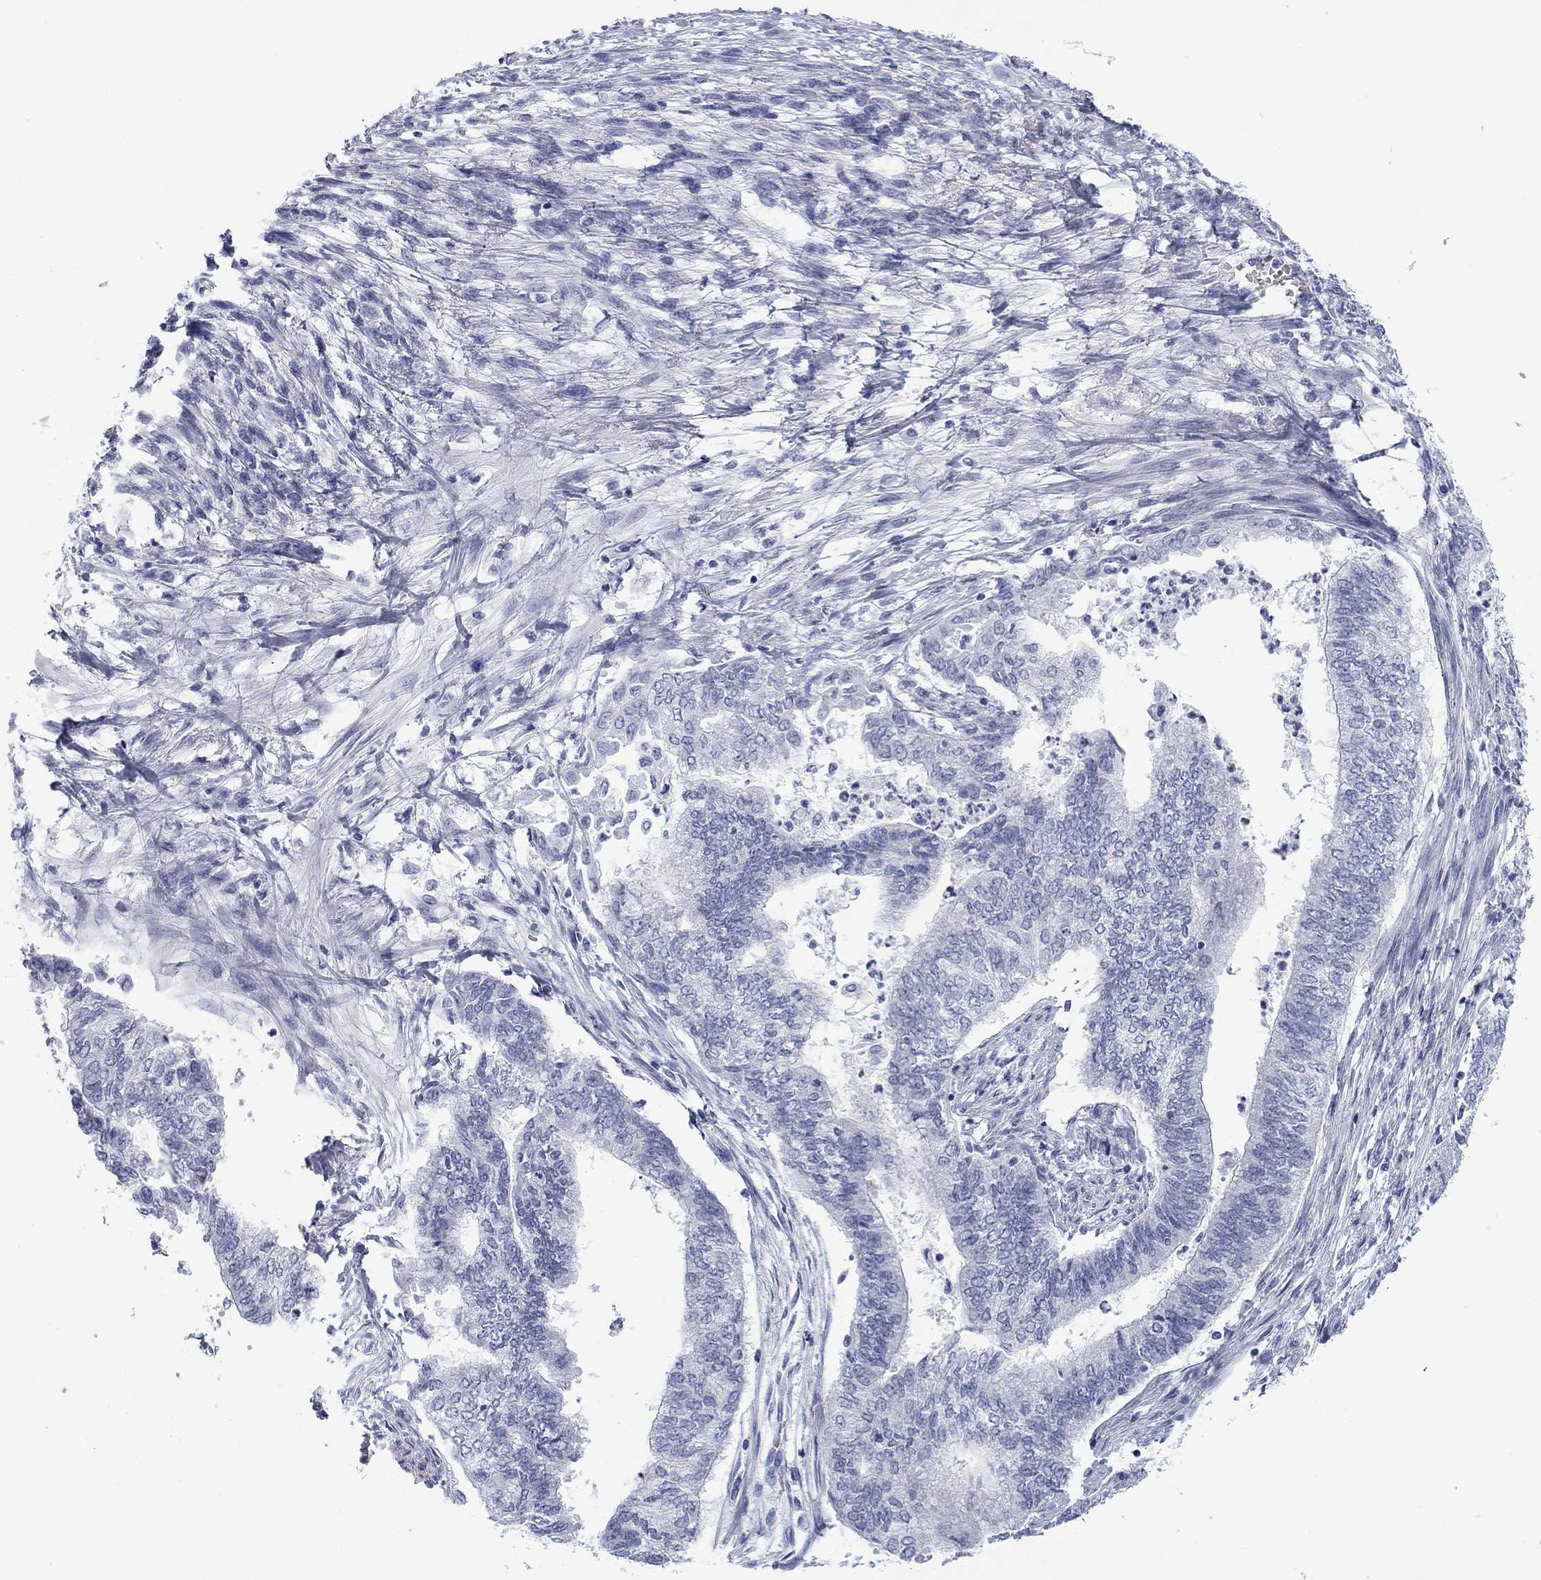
{"staining": {"intensity": "negative", "quantity": "none", "location": "none"}, "tissue": "endometrial cancer", "cell_type": "Tumor cells", "image_type": "cancer", "snomed": [{"axis": "morphology", "description": "Adenocarcinoma, NOS"}, {"axis": "topography", "description": "Endometrium"}], "caption": "DAB (3,3'-diaminobenzidine) immunohistochemical staining of human endometrial cancer (adenocarcinoma) shows no significant positivity in tumor cells.", "gene": "CALB1", "patient": {"sex": "female", "age": 65}}